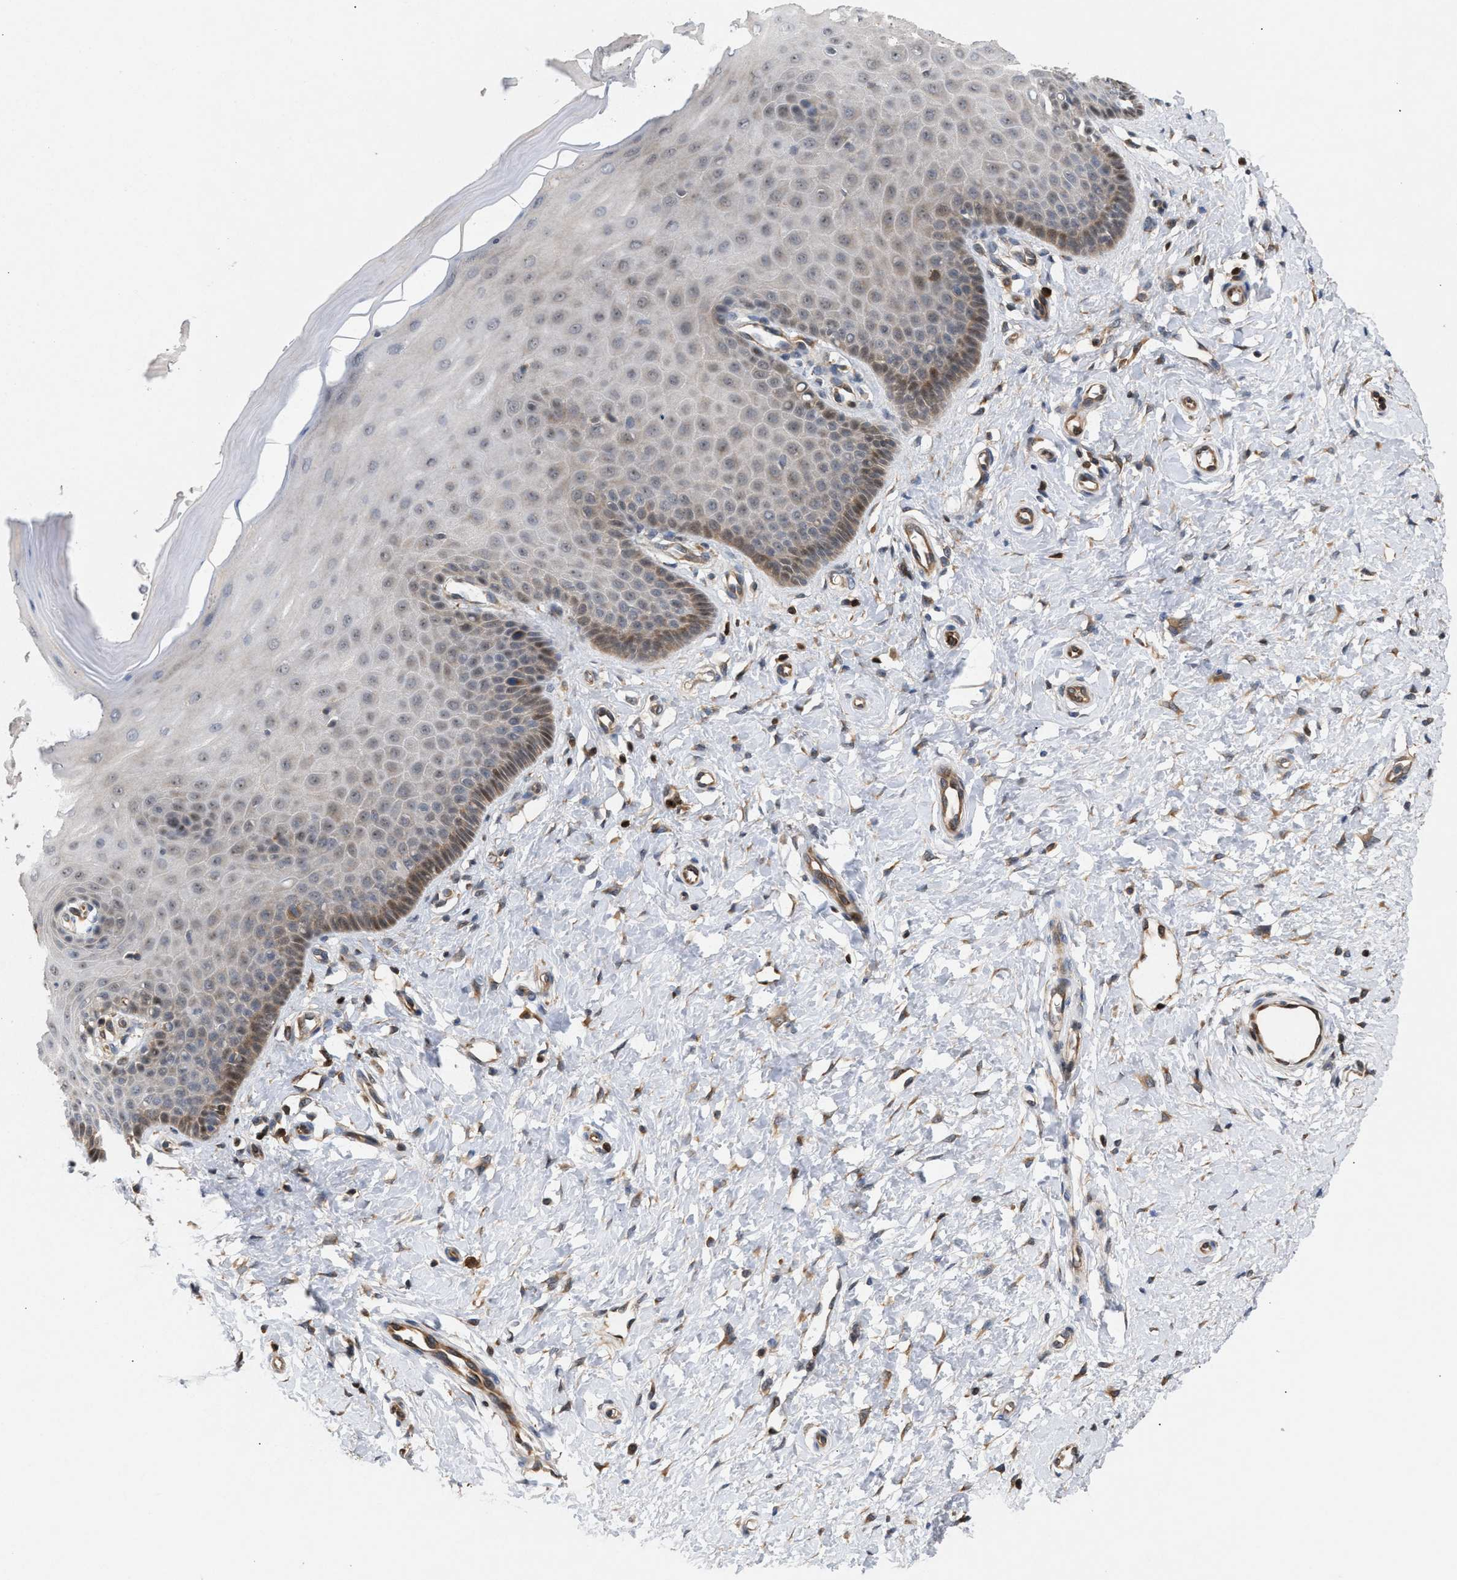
{"staining": {"intensity": "moderate", "quantity": "<25%", "location": "cytoplasmic/membranous"}, "tissue": "cervix", "cell_type": "Squamous epithelial cells", "image_type": "normal", "snomed": [{"axis": "morphology", "description": "Normal tissue, NOS"}, {"axis": "topography", "description": "Cervix"}], "caption": "Cervix stained for a protein displays moderate cytoplasmic/membranous positivity in squamous epithelial cells. The staining was performed using DAB (3,3'-diaminobenzidine) to visualize the protein expression in brown, while the nuclei were stained in blue with hematoxylin (Magnification: 20x).", "gene": "GLOD4", "patient": {"sex": "female", "age": 55}}